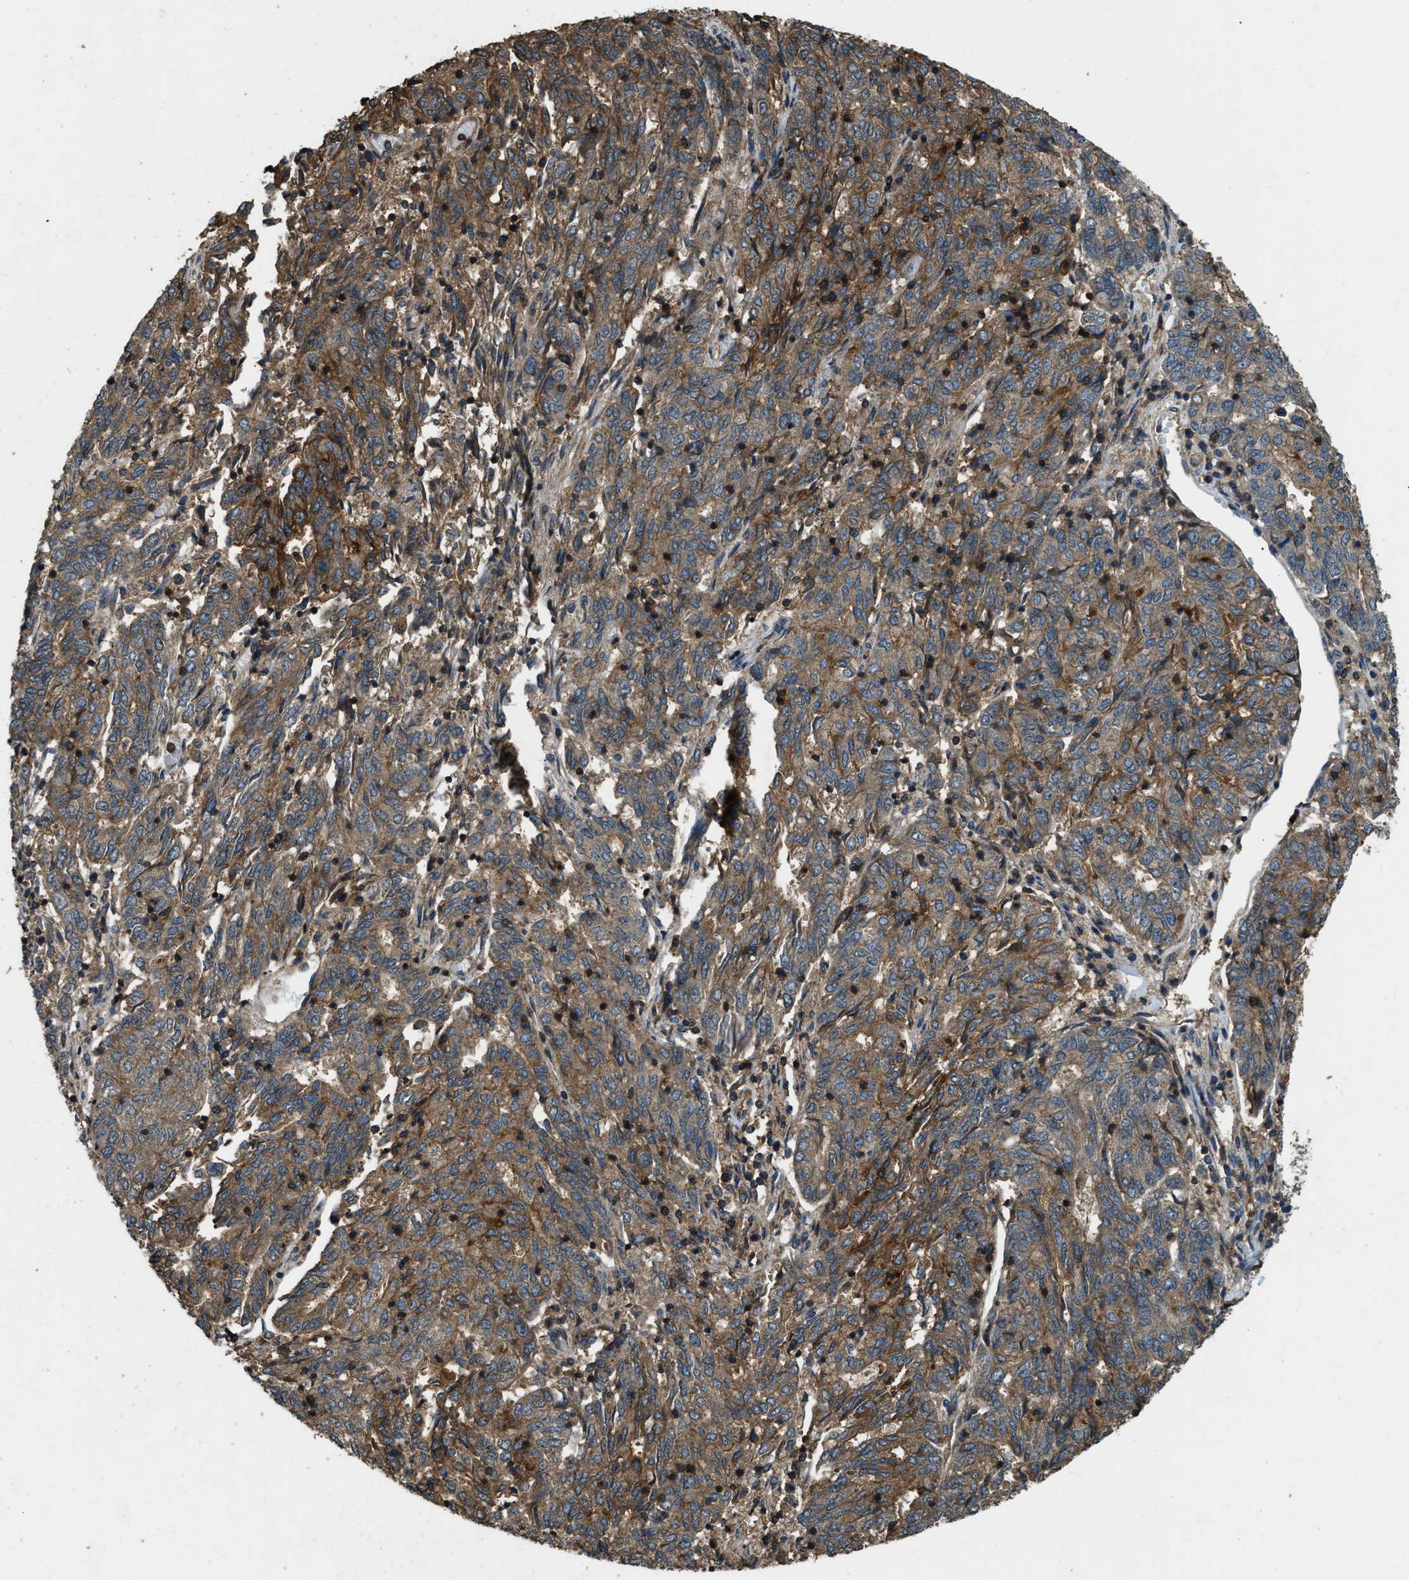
{"staining": {"intensity": "moderate", "quantity": ">75%", "location": "cytoplasmic/membranous"}, "tissue": "endometrial cancer", "cell_type": "Tumor cells", "image_type": "cancer", "snomed": [{"axis": "morphology", "description": "Adenocarcinoma, NOS"}, {"axis": "topography", "description": "Endometrium"}], "caption": "A high-resolution micrograph shows immunohistochemistry staining of endometrial cancer (adenocarcinoma), which demonstrates moderate cytoplasmic/membranous positivity in about >75% of tumor cells.", "gene": "ATP8B1", "patient": {"sex": "female", "age": 80}}